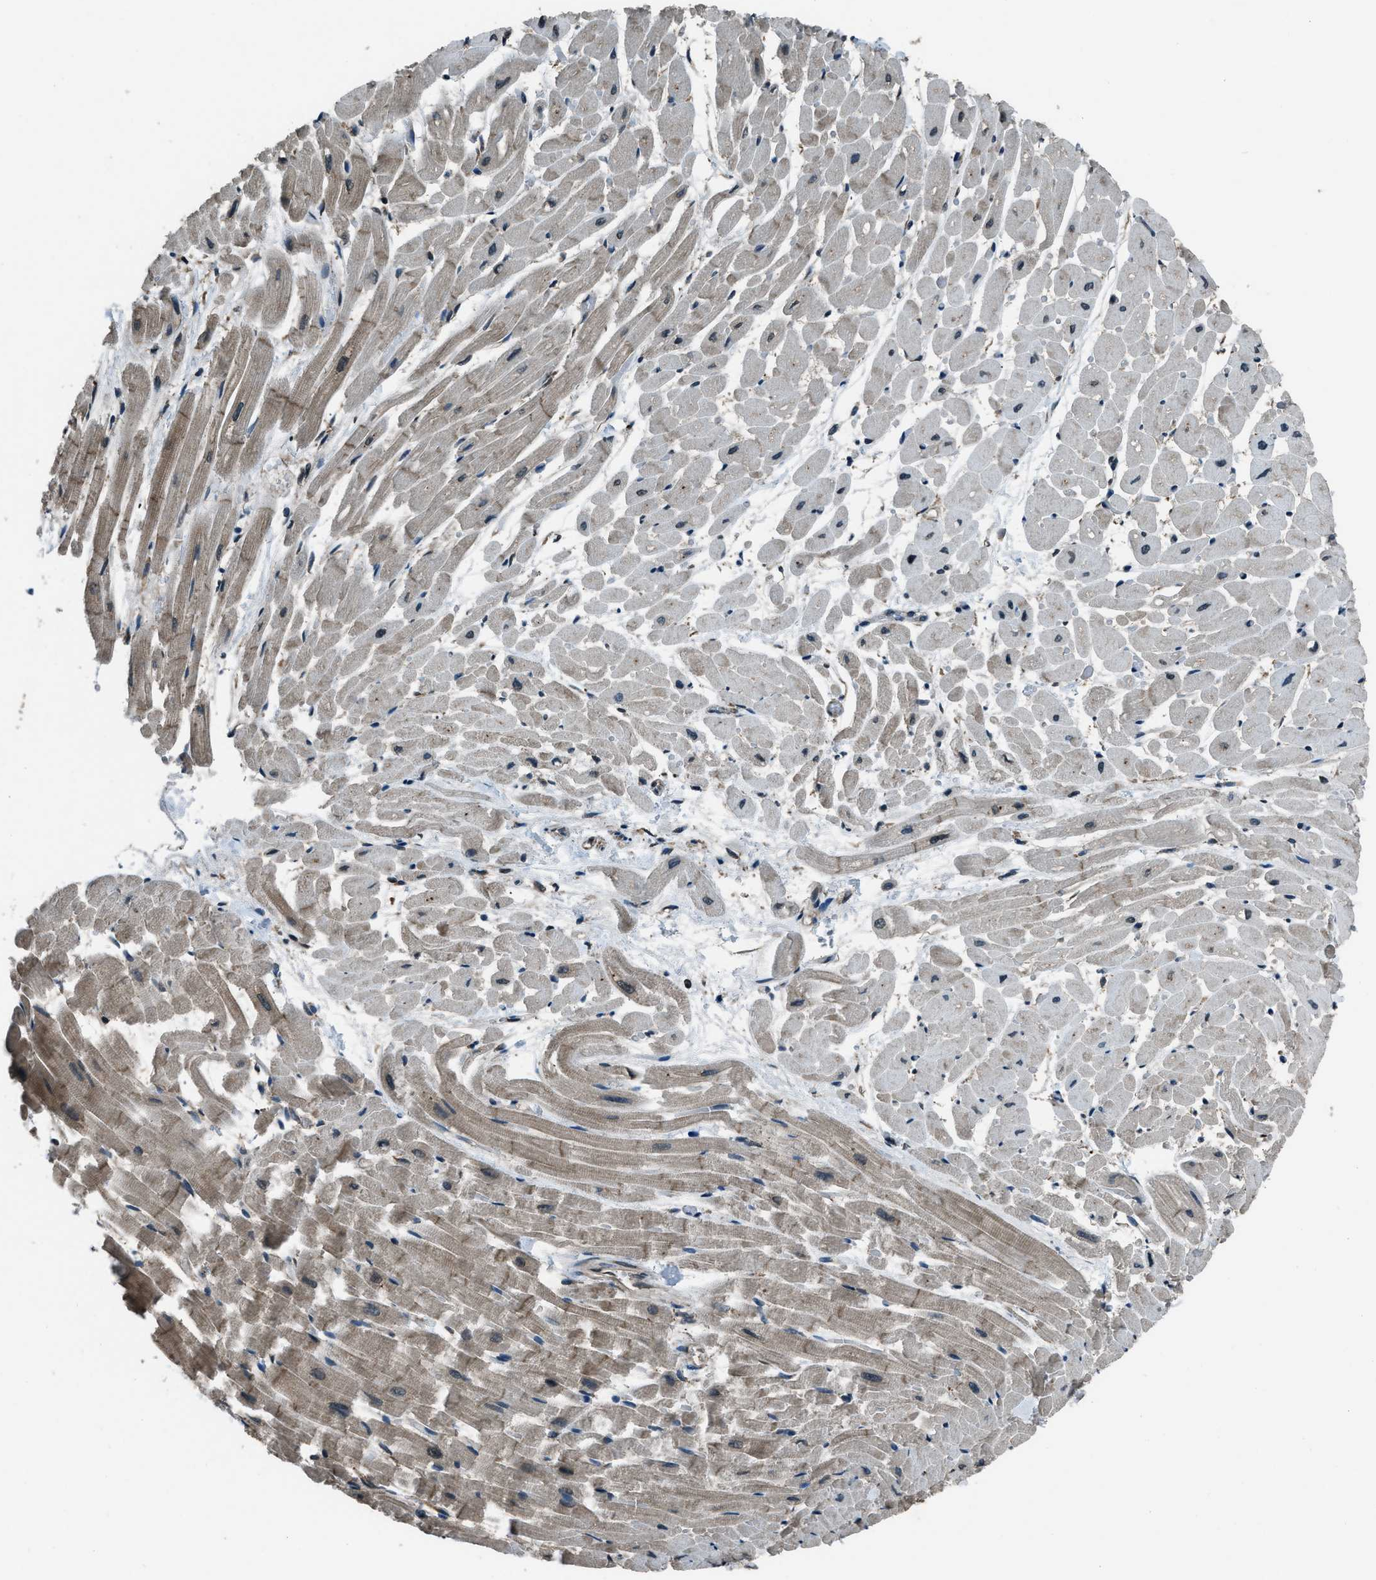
{"staining": {"intensity": "moderate", "quantity": "25%-75%", "location": "cytoplasmic/membranous"}, "tissue": "heart muscle", "cell_type": "Cardiomyocytes", "image_type": "normal", "snomed": [{"axis": "morphology", "description": "Normal tissue, NOS"}, {"axis": "topography", "description": "Heart"}], "caption": "Protein expression analysis of benign human heart muscle reveals moderate cytoplasmic/membranous expression in about 25%-75% of cardiomyocytes.", "gene": "TRIM4", "patient": {"sex": "male", "age": 45}}